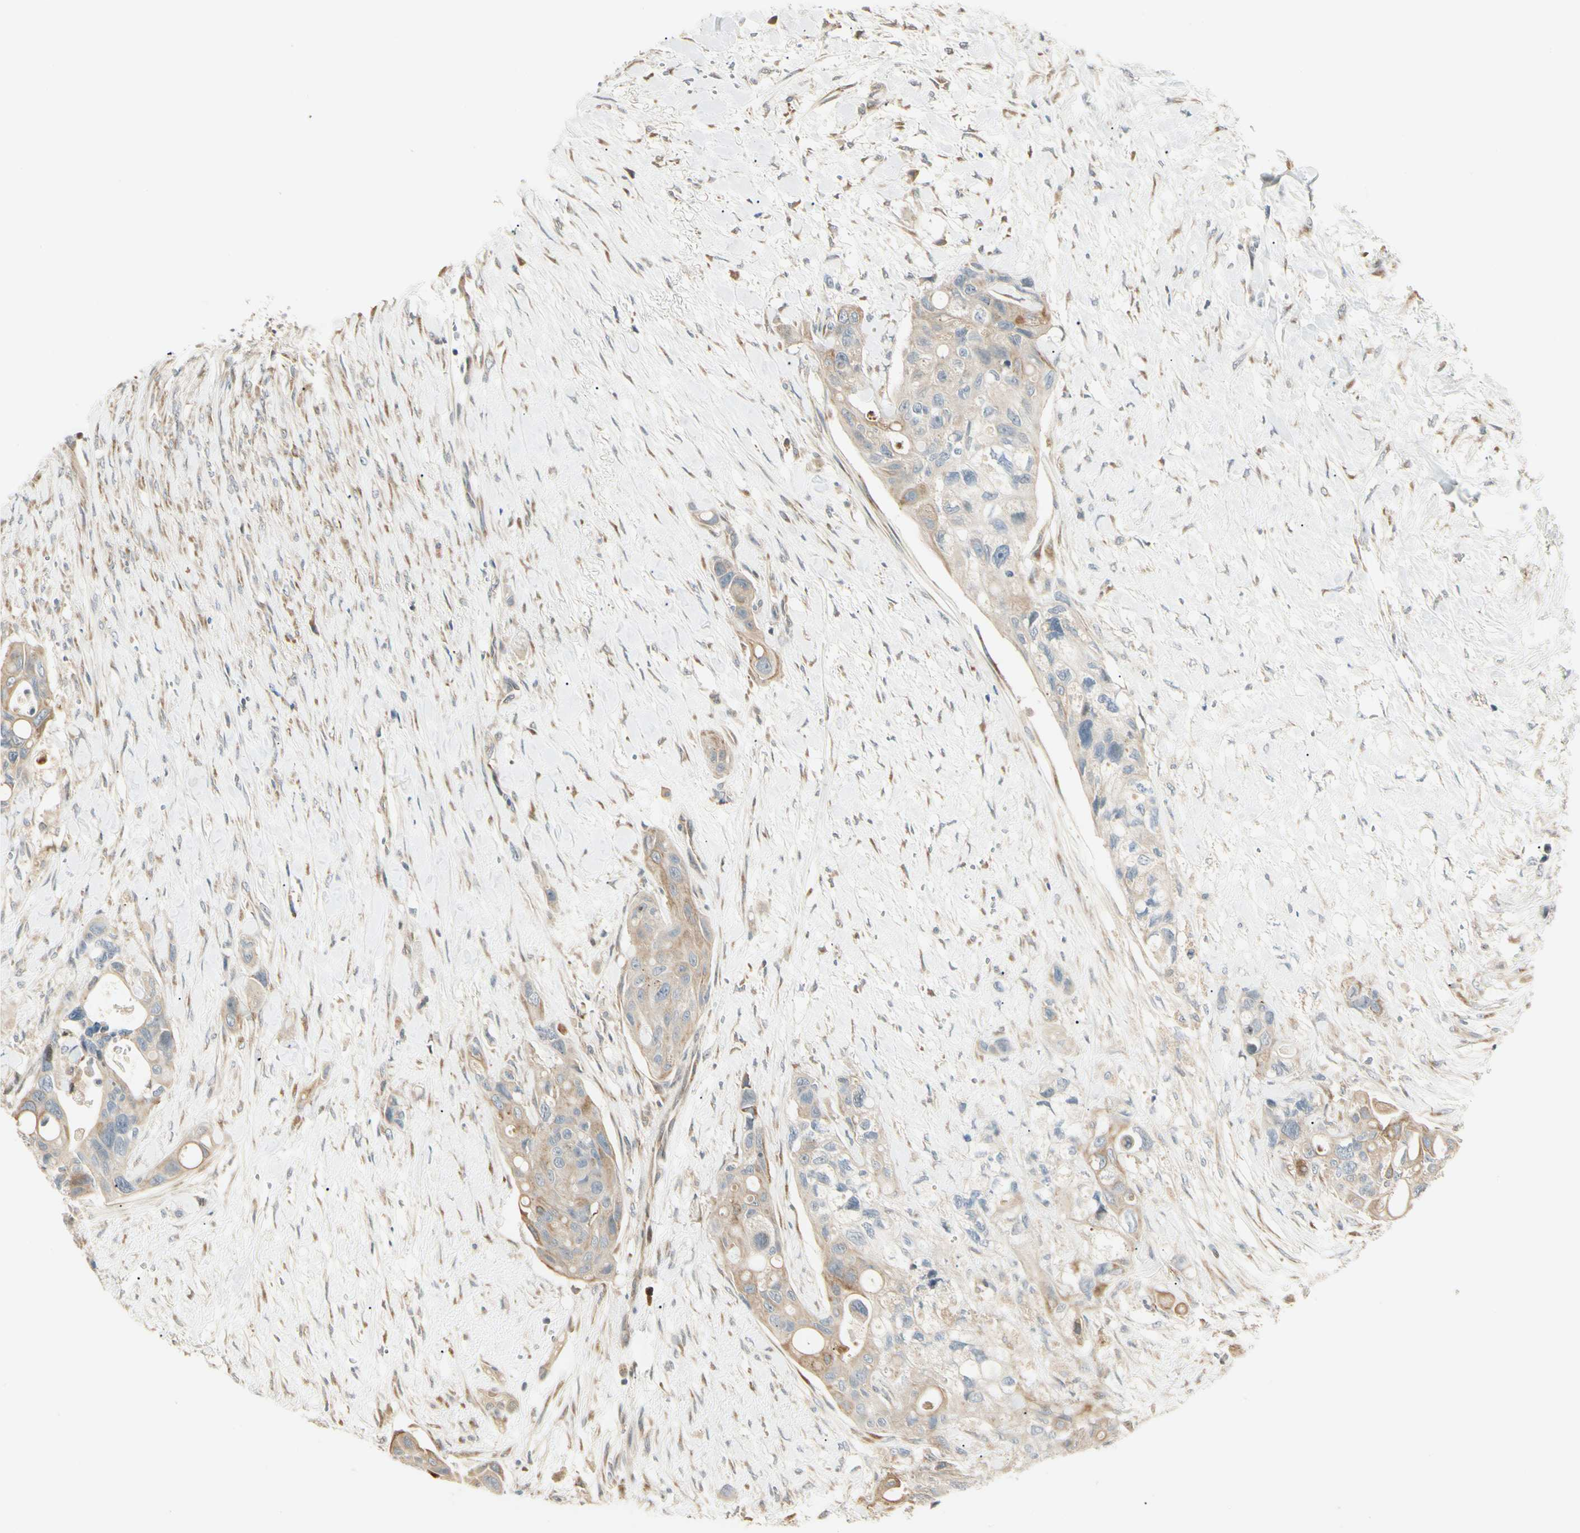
{"staining": {"intensity": "moderate", "quantity": ">75%", "location": "cytoplasmic/membranous"}, "tissue": "colorectal cancer", "cell_type": "Tumor cells", "image_type": "cancer", "snomed": [{"axis": "morphology", "description": "Adenocarcinoma, NOS"}, {"axis": "topography", "description": "Colon"}], "caption": "IHC histopathology image of colorectal cancer (adenocarcinoma) stained for a protein (brown), which shows medium levels of moderate cytoplasmic/membranous staining in approximately >75% of tumor cells.", "gene": "FNDC3B", "patient": {"sex": "female", "age": 57}}